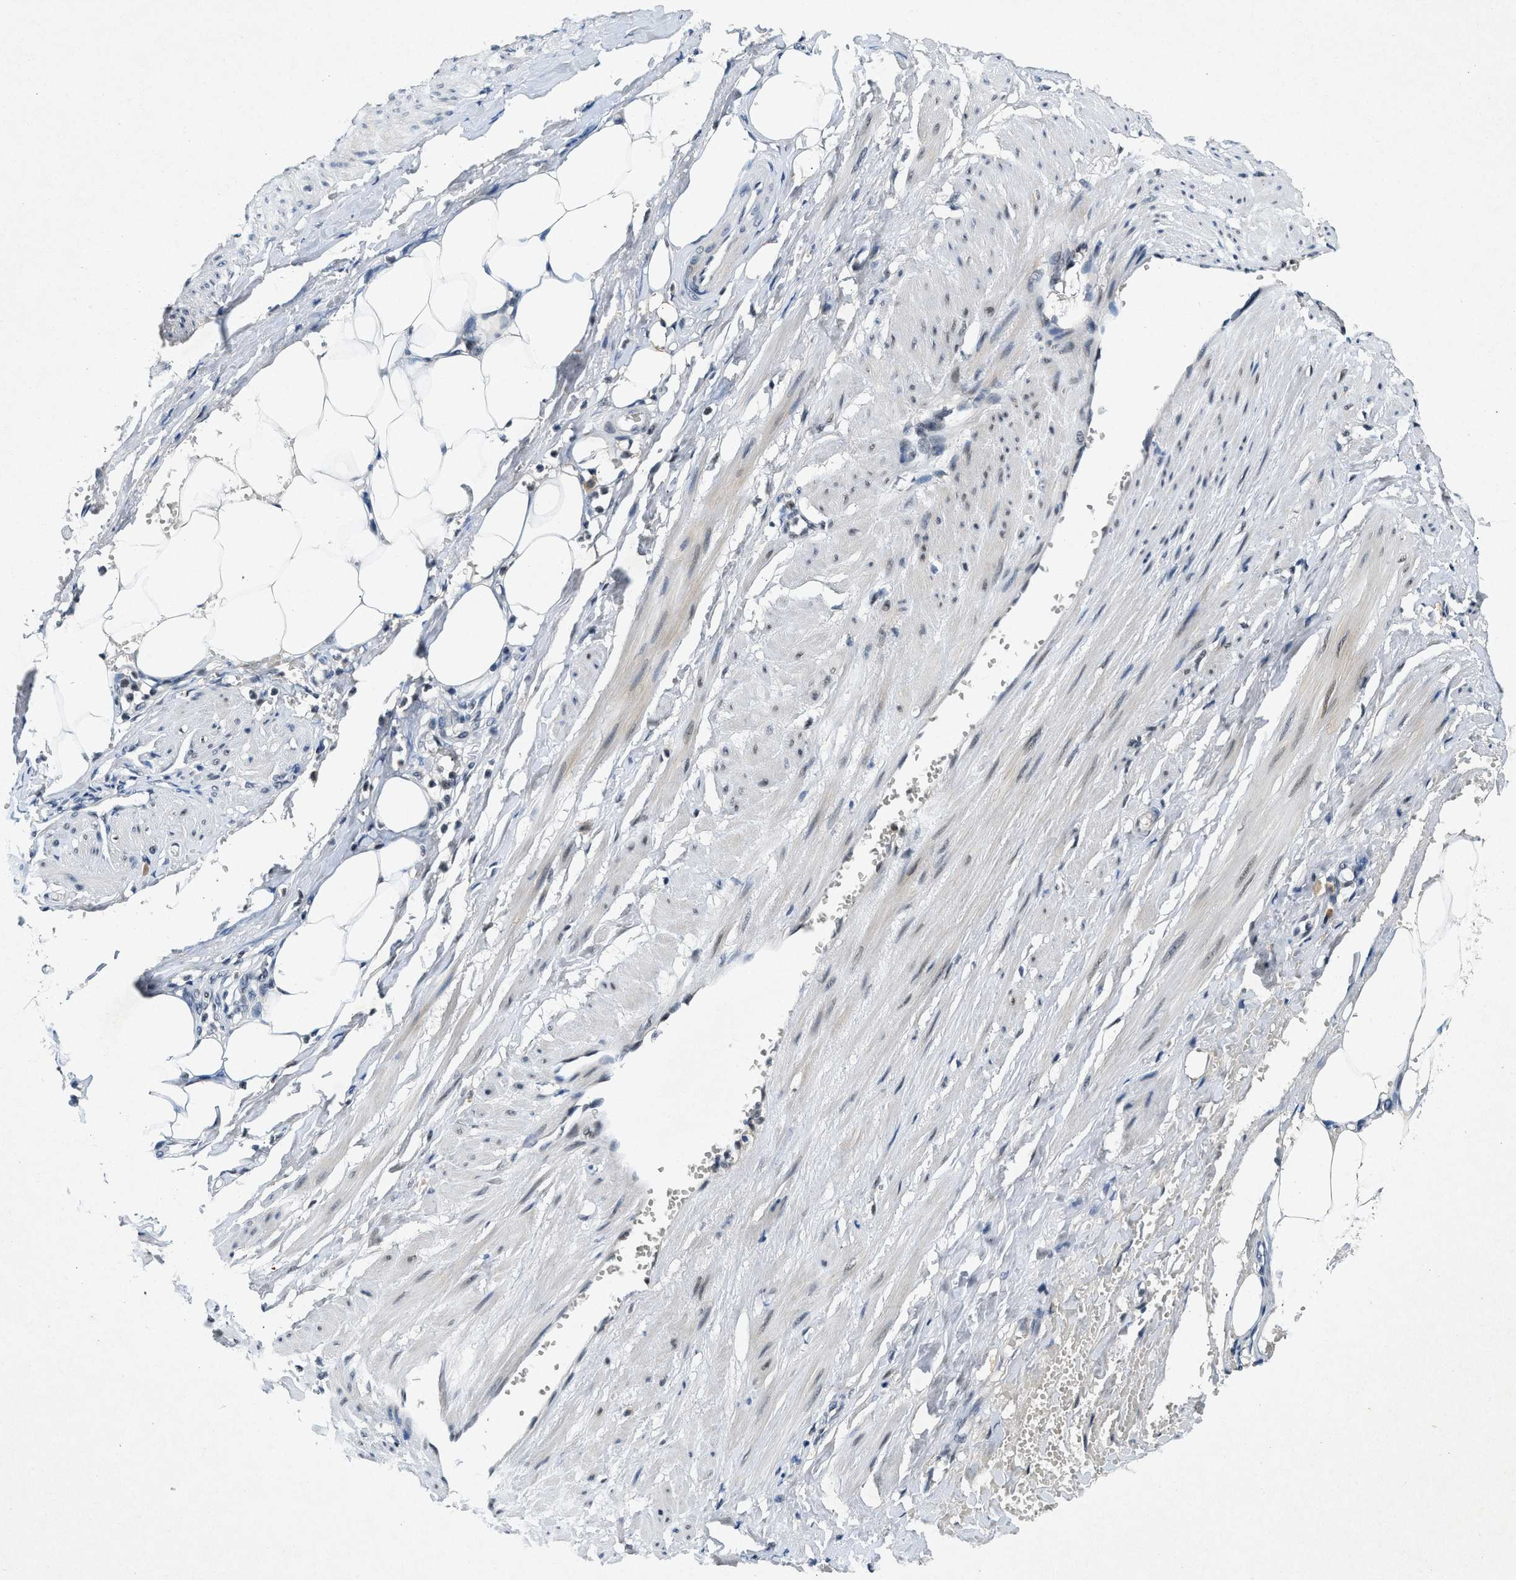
{"staining": {"intensity": "negative", "quantity": "none", "location": "none"}, "tissue": "adipose tissue", "cell_type": "Adipocytes", "image_type": "normal", "snomed": [{"axis": "morphology", "description": "Normal tissue, NOS"}, {"axis": "topography", "description": "Soft tissue"}, {"axis": "topography", "description": "Vascular tissue"}], "caption": "This photomicrograph is of unremarkable adipose tissue stained with immunohistochemistry to label a protein in brown with the nuclei are counter-stained blue. There is no positivity in adipocytes. The staining was performed using DAB to visualize the protein expression in brown, while the nuclei were stained in blue with hematoxylin (Magnification: 20x).", "gene": "NCOA1", "patient": {"sex": "female", "age": 35}}